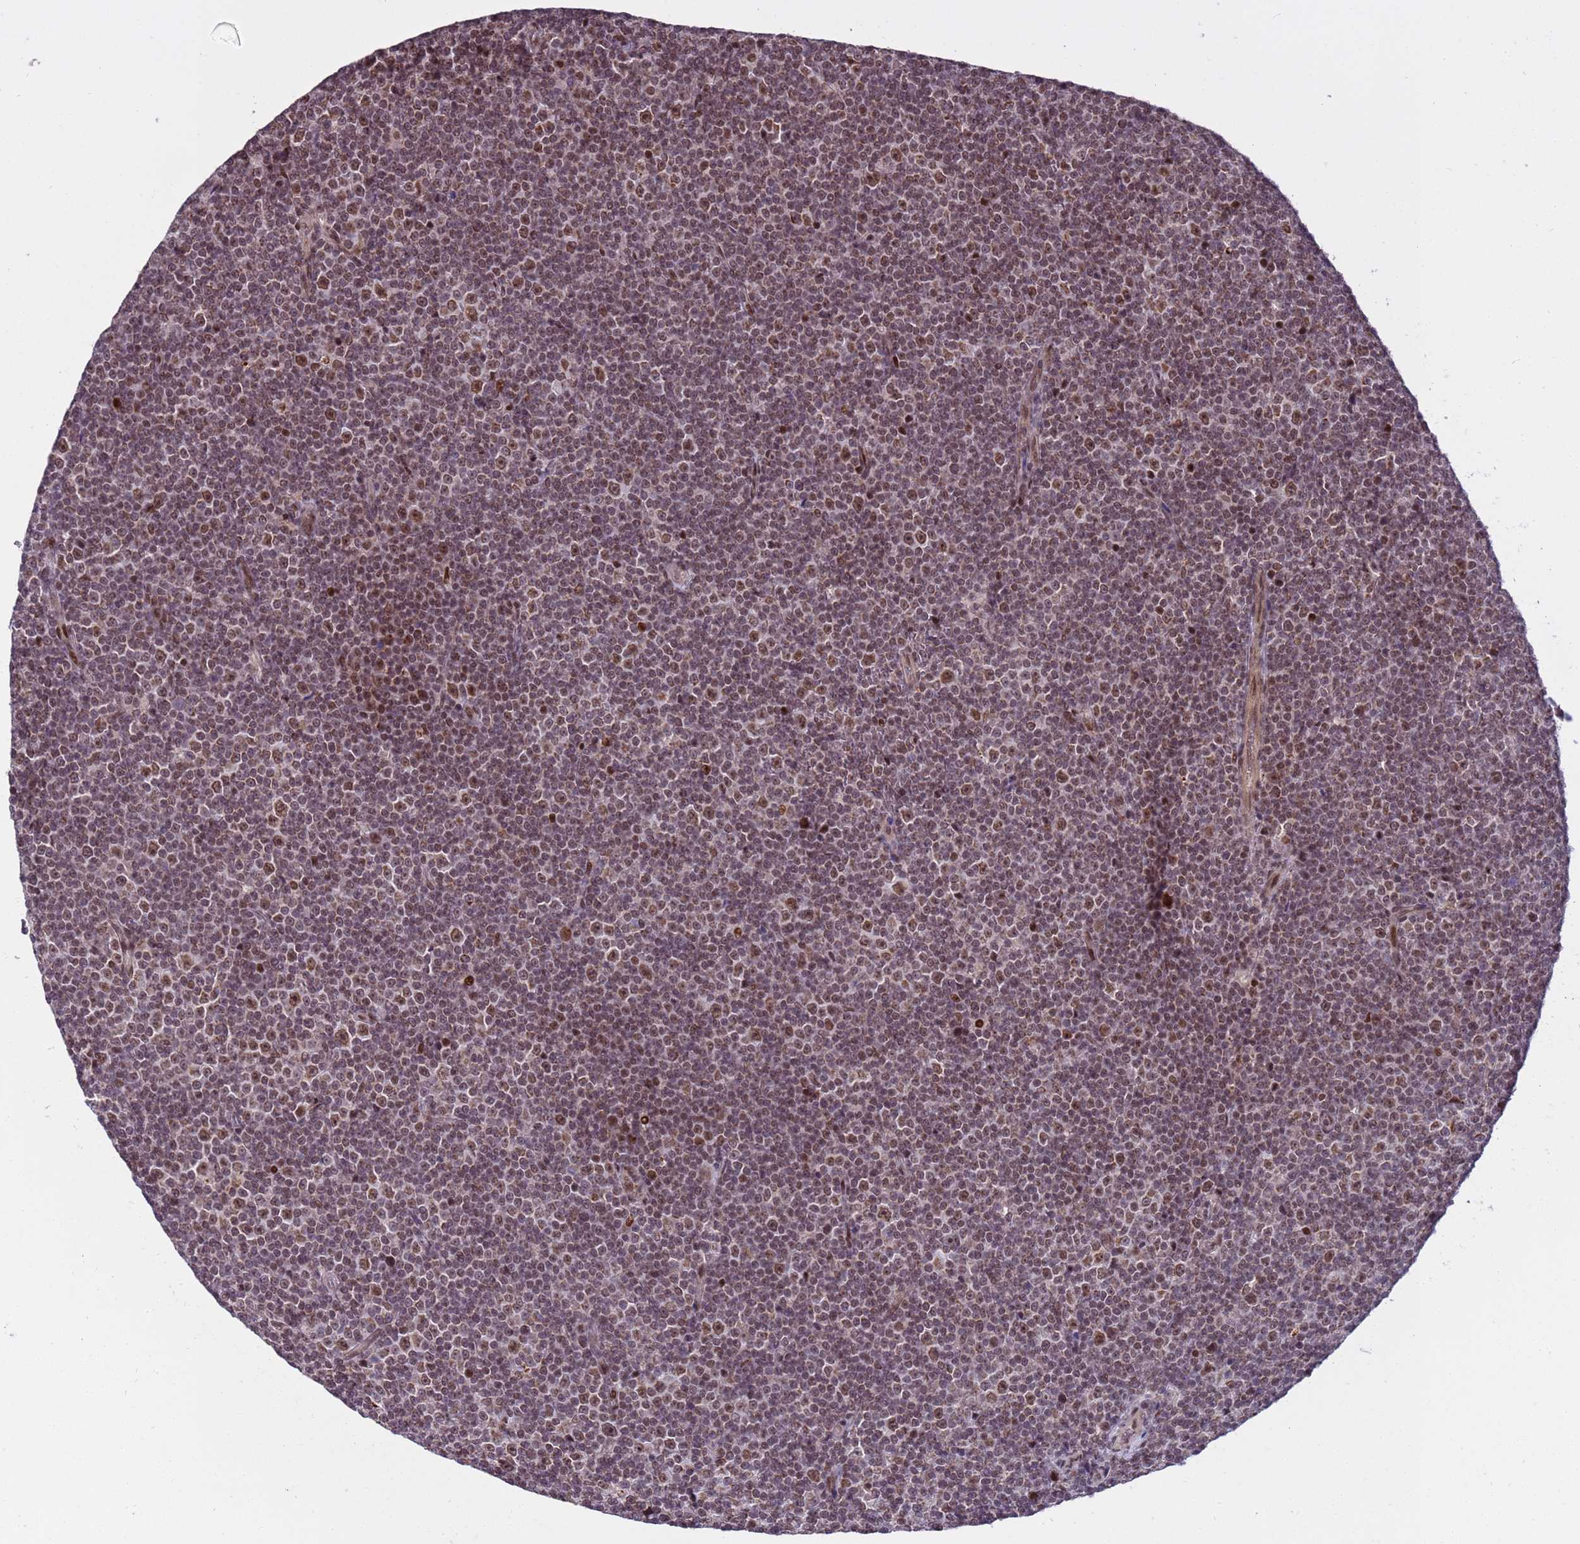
{"staining": {"intensity": "moderate", "quantity": "25%-75%", "location": "nuclear"}, "tissue": "lymphoma", "cell_type": "Tumor cells", "image_type": "cancer", "snomed": [{"axis": "morphology", "description": "Malignant lymphoma, non-Hodgkin's type, Low grade"}, {"axis": "topography", "description": "Lymph node"}], "caption": "A brown stain highlights moderate nuclear staining of a protein in human low-grade malignant lymphoma, non-Hodgkin's type tumor cells. (DAB (3,3'-diaminobenzidine) IHC, brown staining for protein, blue staining for nuclei).", "gene": "PPM1H", "patient": {"sex": "female", "age": 67}}